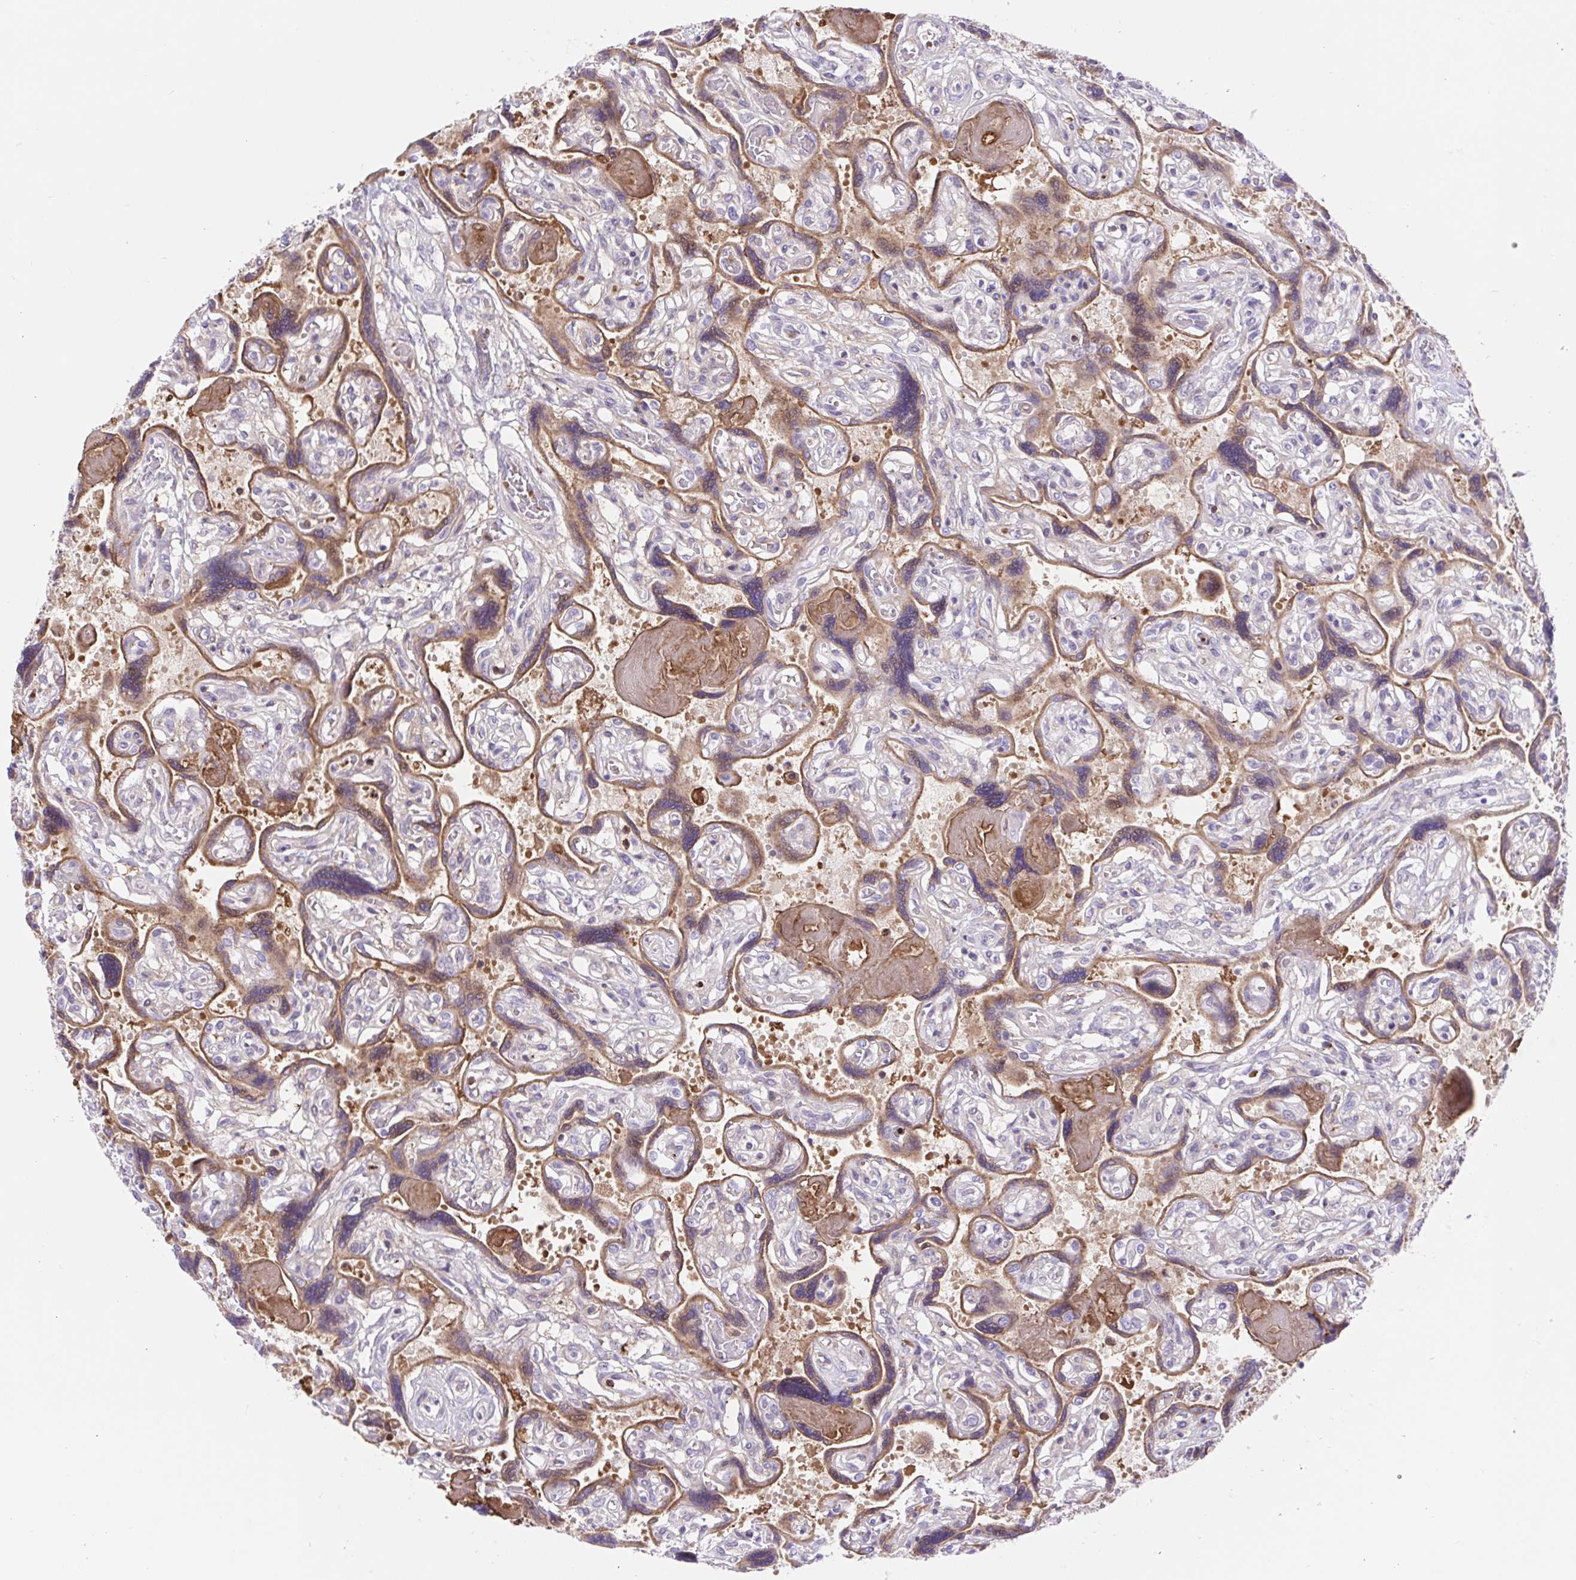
{"staining": {"intensity": "weak", "quantity": "<25%", "location": "cytoplasmic/membranous"}, "tissue": "placenta", "cell_type": "Decidual cells", "image_type": "normal", "snomed": [{"axis": "morphology", "description": "Normal tissue, NOS"}, {"axis": "topography", "description": "Placenta"}], "caption": "Immunohistochemical staining of unremarkable placenta displays no significant positivity in decidual cells. (Stains: DAB (3,3'-diaminobenzidine) IHC with hematoxylin counter stain, Microscopy: brightfield microscopy at high magnification).", "gene": "TPRG1", "patient": {"sex": "female", "age": 32}}